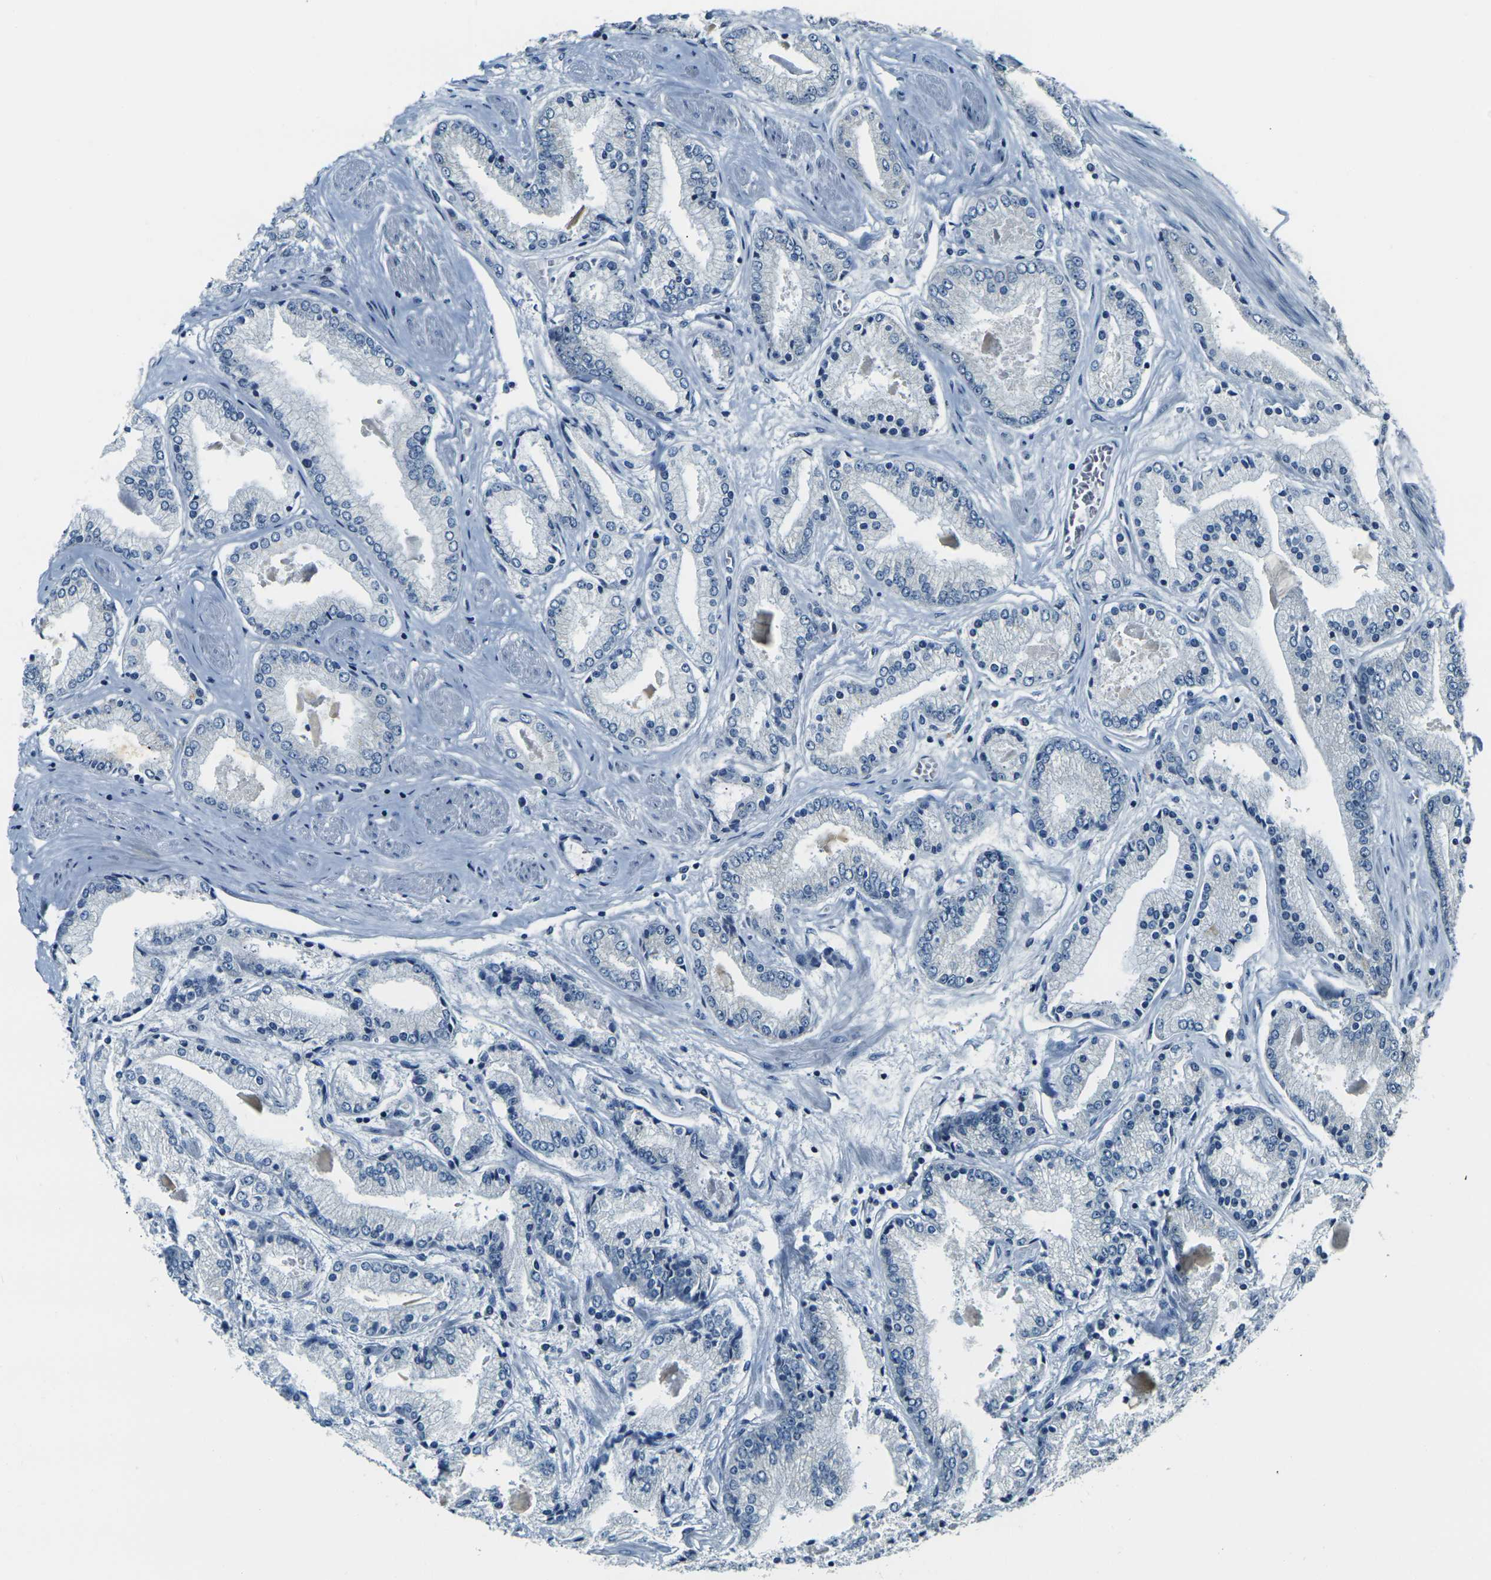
{"staining": {"intensity": "negative", "quantity": "none", "location": "none"}, "tissue": "prostate cancer", "cell_type": "Tumor cells", "image_type": "cancer", "snomed": [{"axis": "morphology", "description": "Adenocarcinoma, High grade"}, {"axis": "topography", "description": "Prostate"}], "caption": "A micrograph of human prostate high-grade adenocarcinoma is negative for staining in tumor cells. (Stains: DAB (3,3'-diaminobenzidine) IHC with hematoxylin counter stain, Microscopy: brightfield microscopy at high magnification).", "gene": "SHISAL2B", "patient": {"sex": "male", "age": 59}}